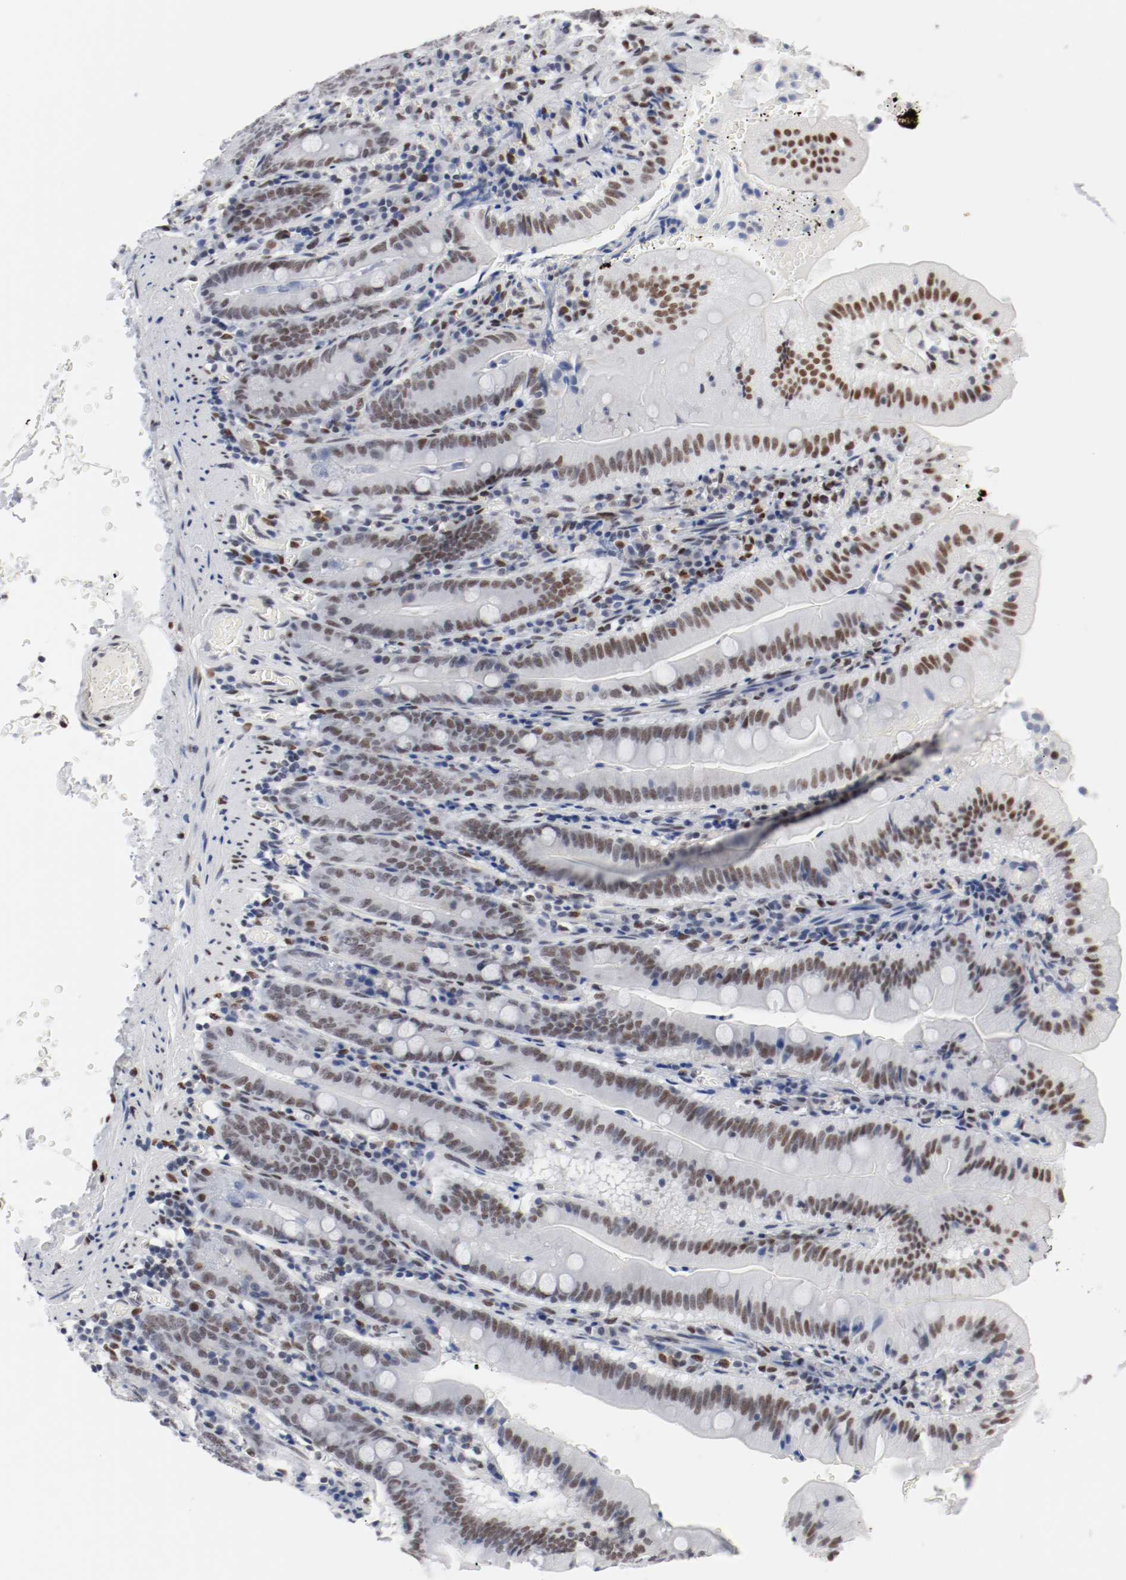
{"staining": {"intensity": "moderate", "quantity": ">75%", "location": "nuclear"}, "tissue": "small intestine", "cell_type": "Glandular cells", "image_type": "normal", "snomed": [{"axis": "morphology", "description": "Normal tissue, NOS"}, {"axis": "topography", "description": "Small intestine"}], "caption": "The micrograph shows a brown stain indicating the presence of a protein in the nuclear of glandular cells in small intestine. Nuclei are stained in blue.", "gene": "ARNT", "patient": {"sex": "male", "age": 71}}